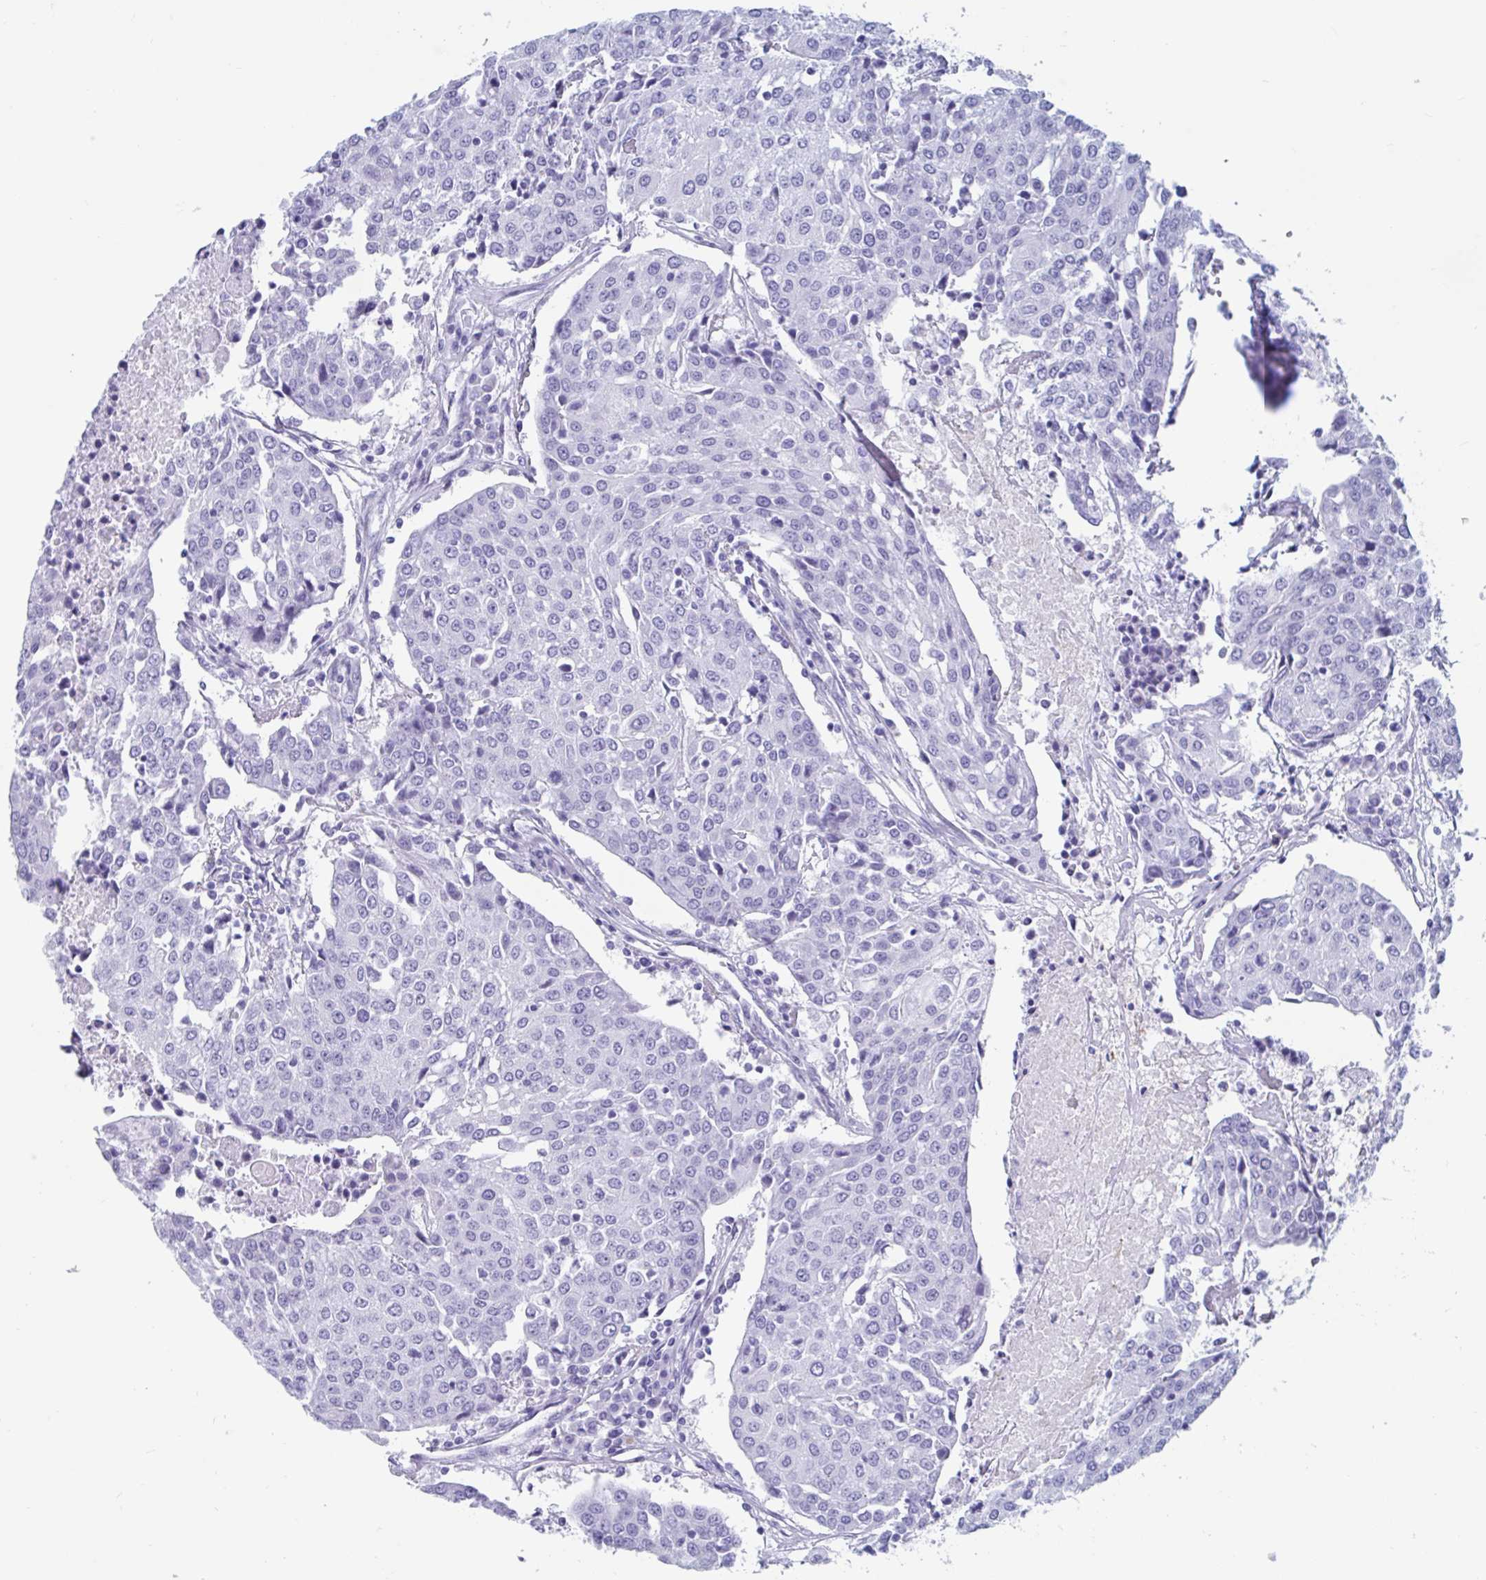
{"staining": {"intensity": "negative", "quantity": "none", "location": "none"}, "tissue": "urothelial cancer", "cell_type": "Tumor cells", "image_type": "cancer", "snomed": [{"axis": "morphology", "description": "Urothelial carcinoma, High grade"}, {"axis": "topography", "description": "Urinary bladder"}], "caption": "An immunohistochemistry photomicrograph of high-grade urothelial carcinoma is shown. There is no staining in tumor cells of high-grade urothelial carcinoma.", "gene": "GKN2", "patient": {"sex": "female", "age": 85}}